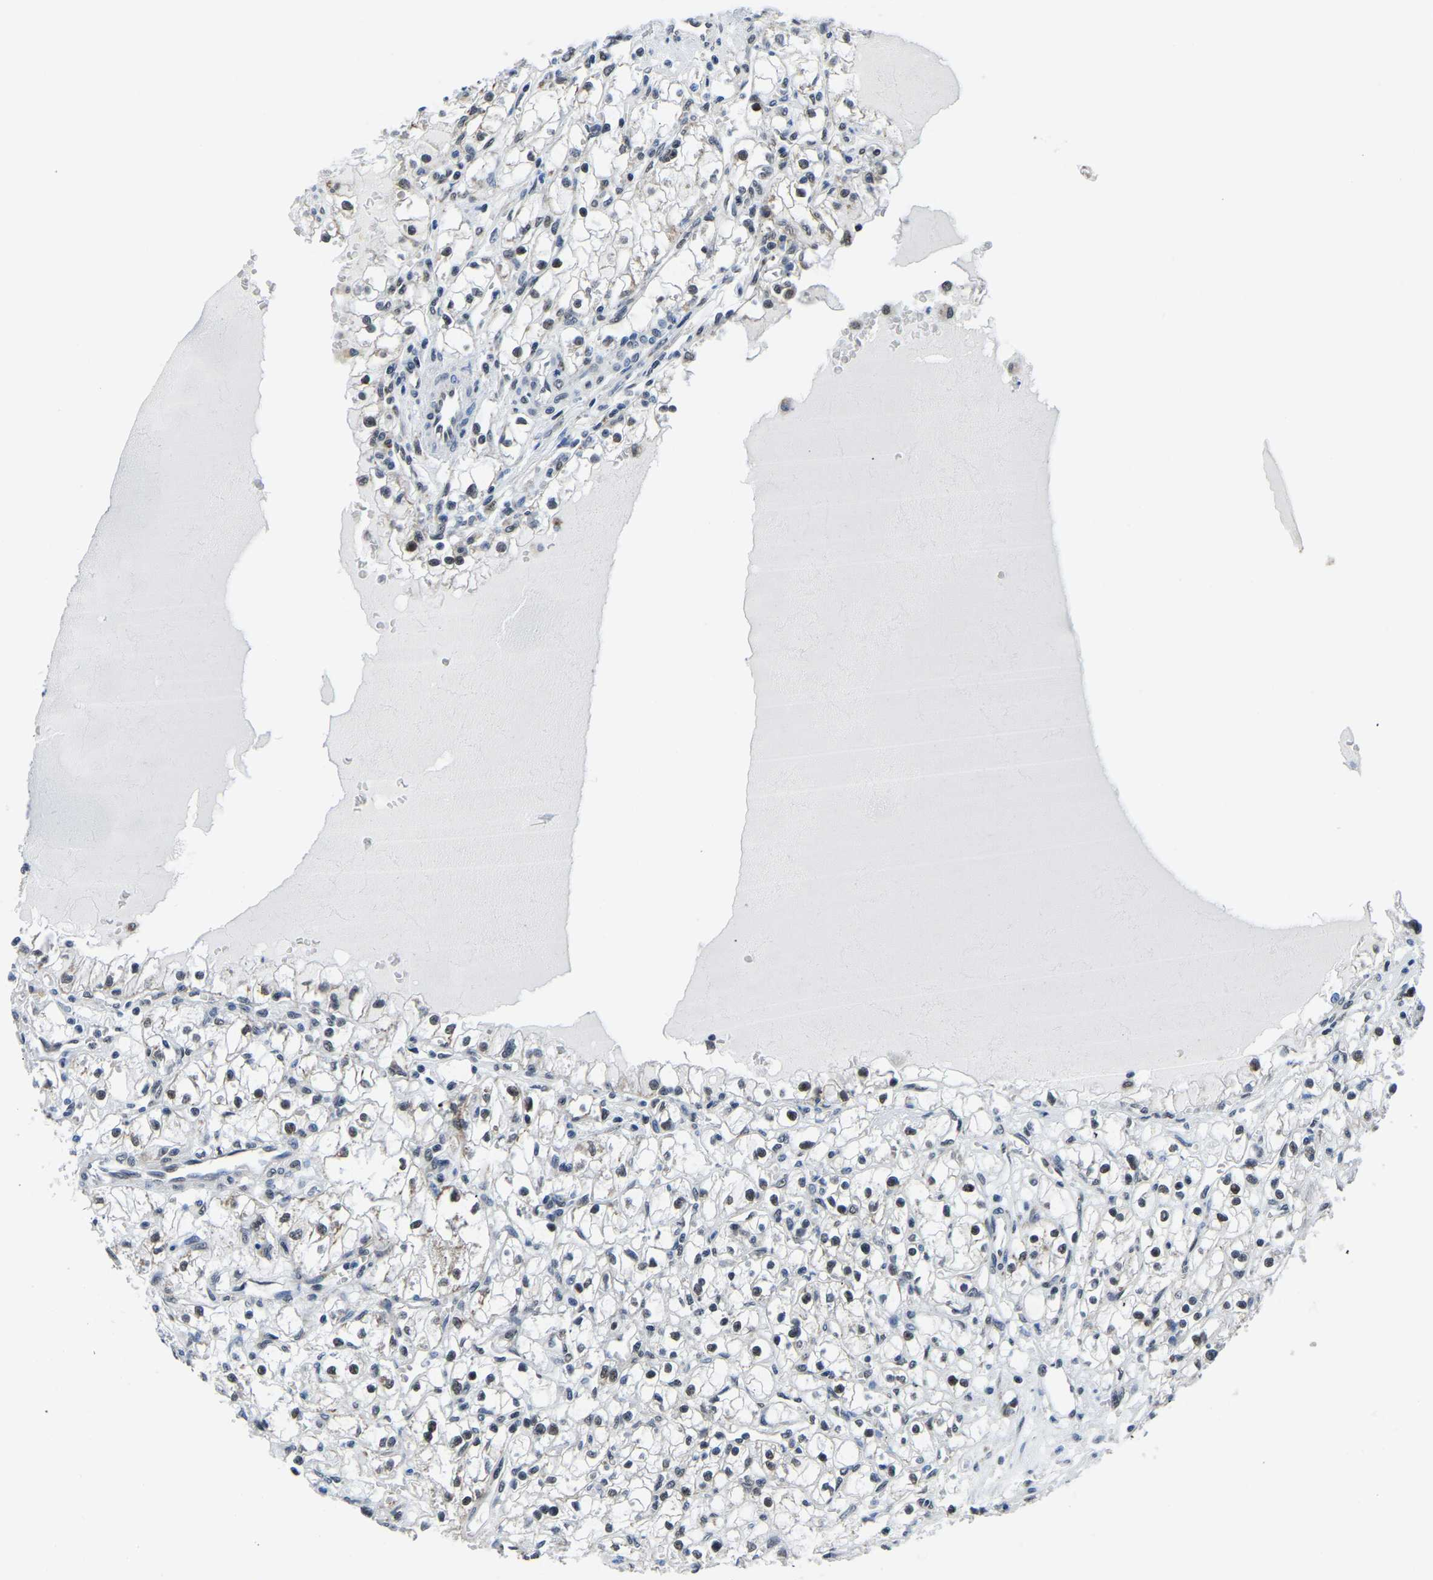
{"staining": {"intensity": "weak", "quantity": ">75%", "location": "nuclear"}, "tissue": "renal cancer", "cell_type": "Tumor cells", "image_type": "cancer", "snomed": [{"axis": "morphology", "description": "Adenocarcinoma, NOS"}, {"axis": "topography", "description": "Kidney"}], "caption": "This is an image of immunohistochemistry (IHC) staining of adenocarcinoma (renal), which shows weak expression in the nuclear of tumor cells.", "gene": "BNIP3L", "patient": {"sex": "male", "age": 56}}